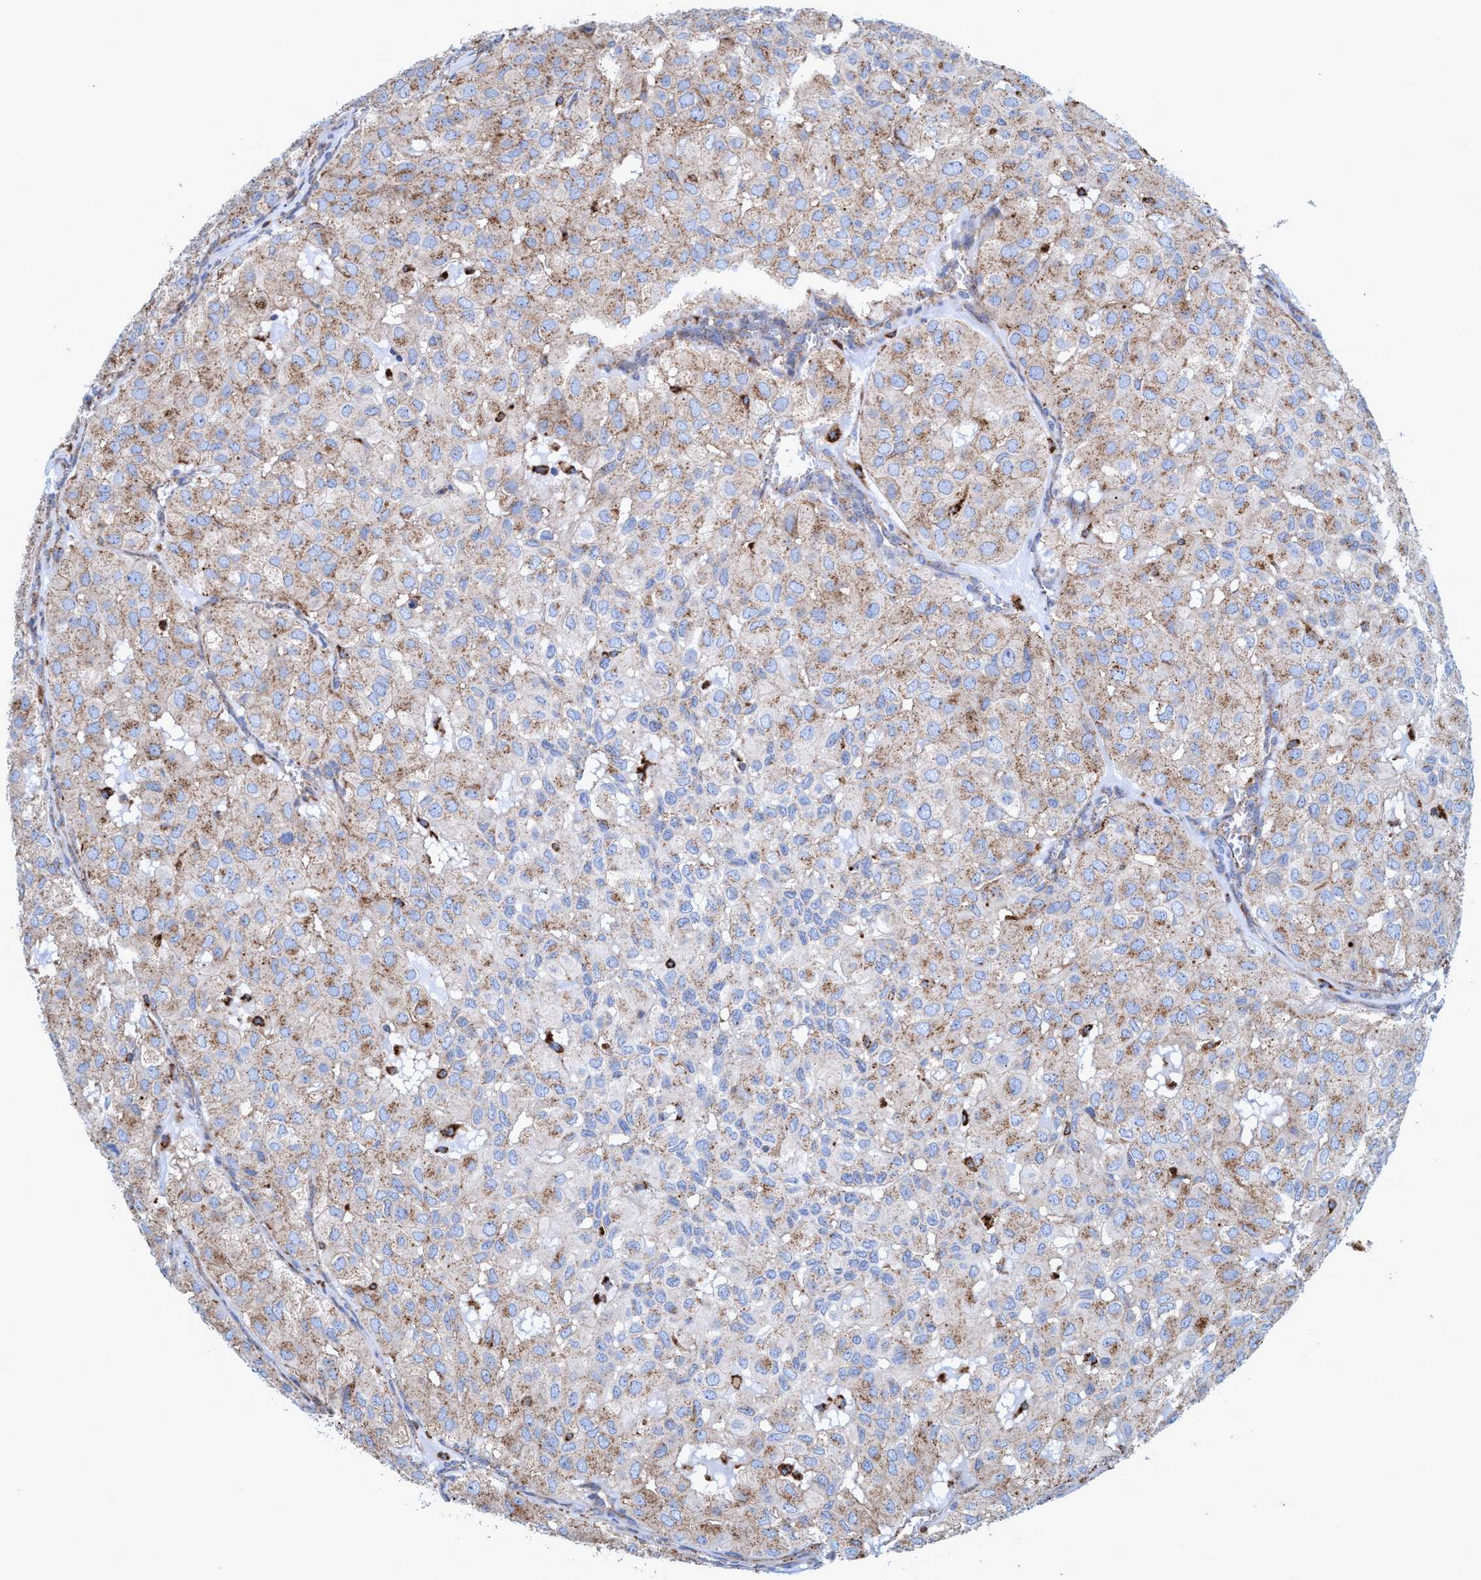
{"staining": {"intensity": "moderate", "quantity": ">75%", "location": "cytoplasmic/membranous"}, "tissue": "head and neck cancer", "cell_type": "Tumor cells", "image_type": "cancer", "snomed": [{"axis": "morphology", "description": "Adenocarcinoma, NOS"}, {"axis": "topography", "description": "Salivary gland, NOS"}, {"axis": "topography", "description": "Head-Neck"}], "caption": "Immunohistochemical staining of human adenocarcinoma (head and neck) exhibits moderate cytoplasmic/membranous protein positivity in about >75% of tumor cells.", "gene": "TRIM65", "patient": {"sex": "female", "age": 76}}